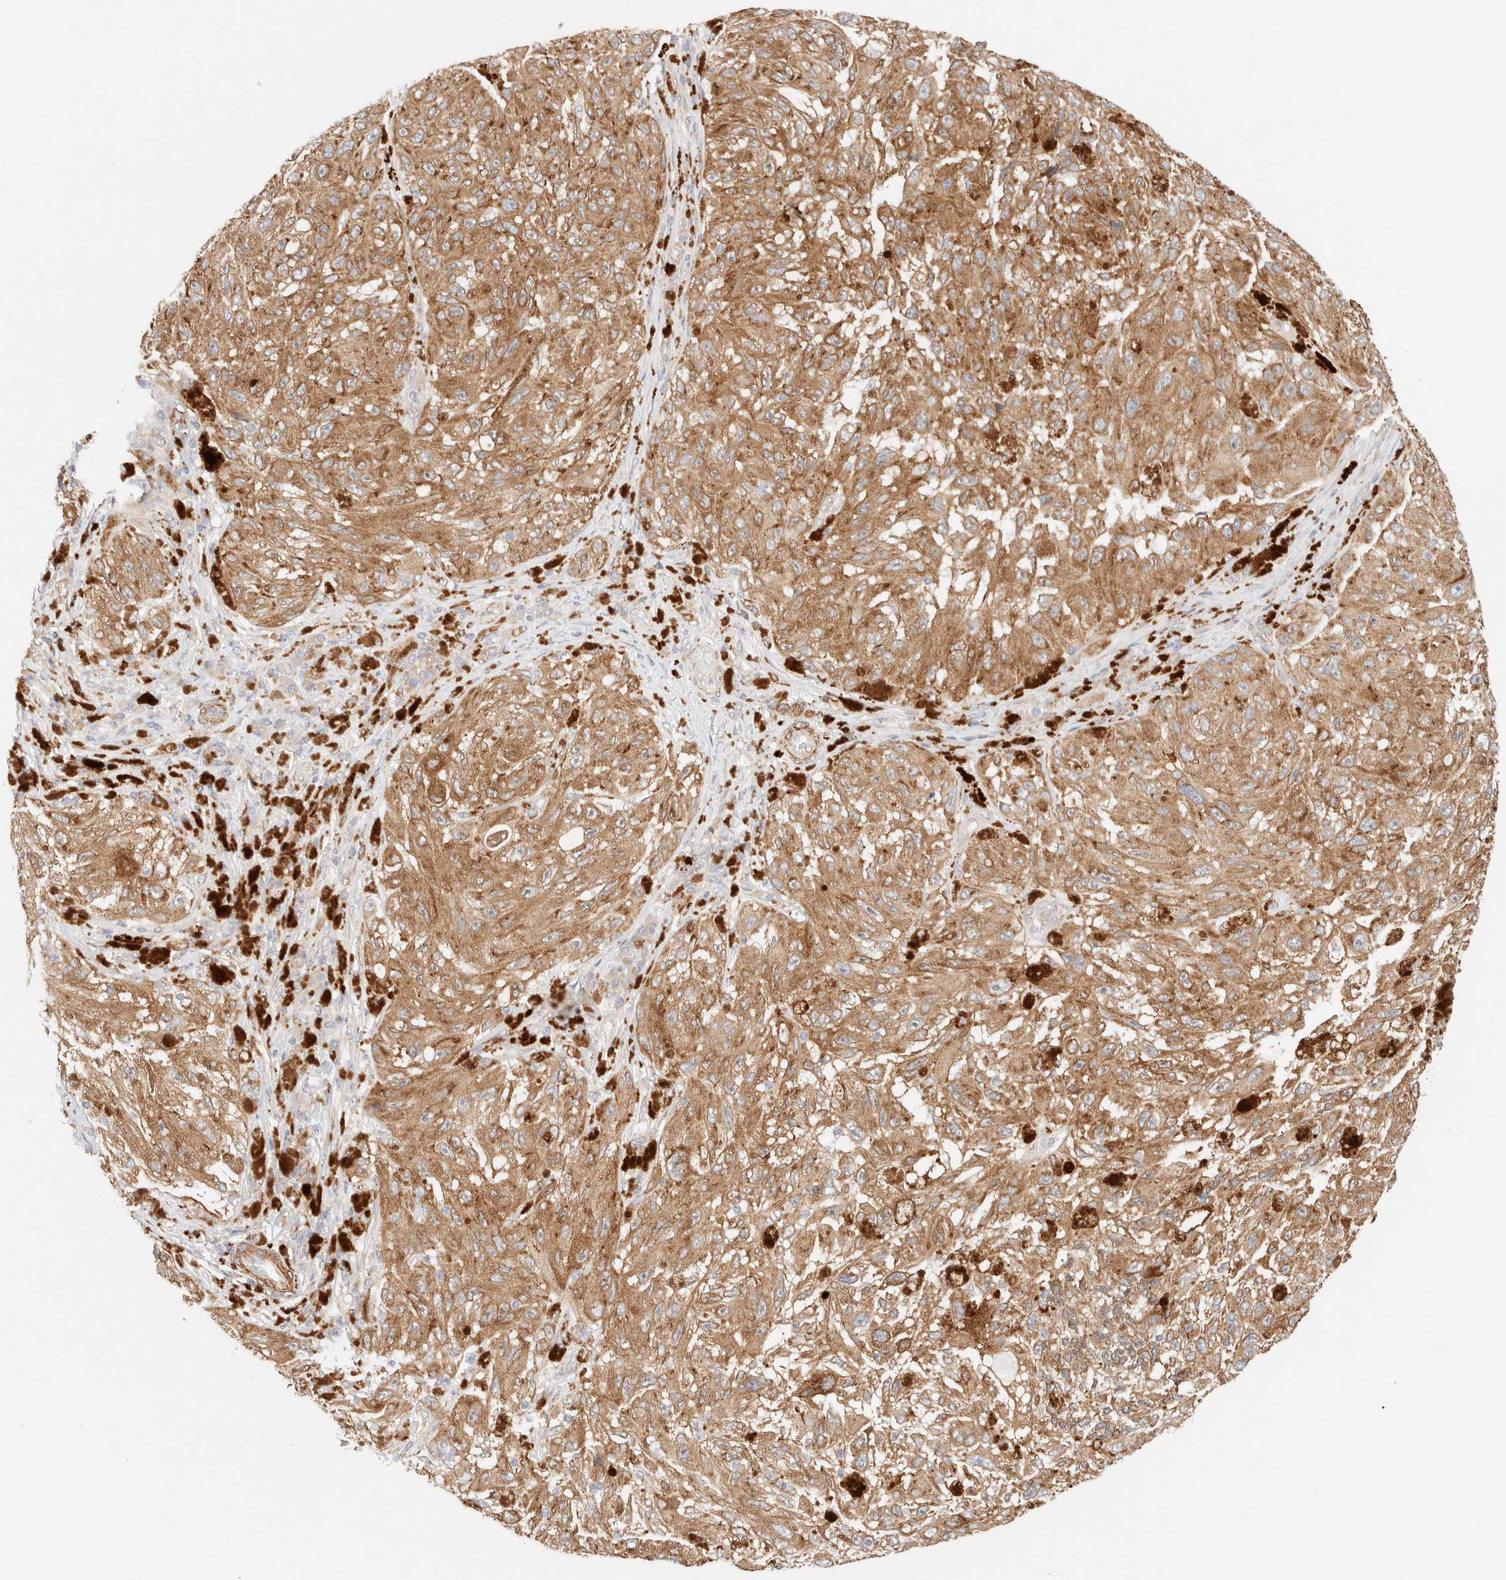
{"staining": {"intensity": "moderate", "quantity": ">75%", "location": "cytoplasmic/membranous"}, "tissue": "melanoma", "cell_type": "Tumor cells", "image_type": "cancer", "snomed": [{"axis": "morphology", "description": "Malignant melanoma, NOS"}, {"axis": "topography", "description": "Skin"}], "caption": "Melanoma was stained to show a protein in brown. There is medium levels of moderate cytoplasmic/membranous positivity in approximately >75% of tumor cells.", "gene": "RRP15", "patient": {"sex": "female", "age": 73}}